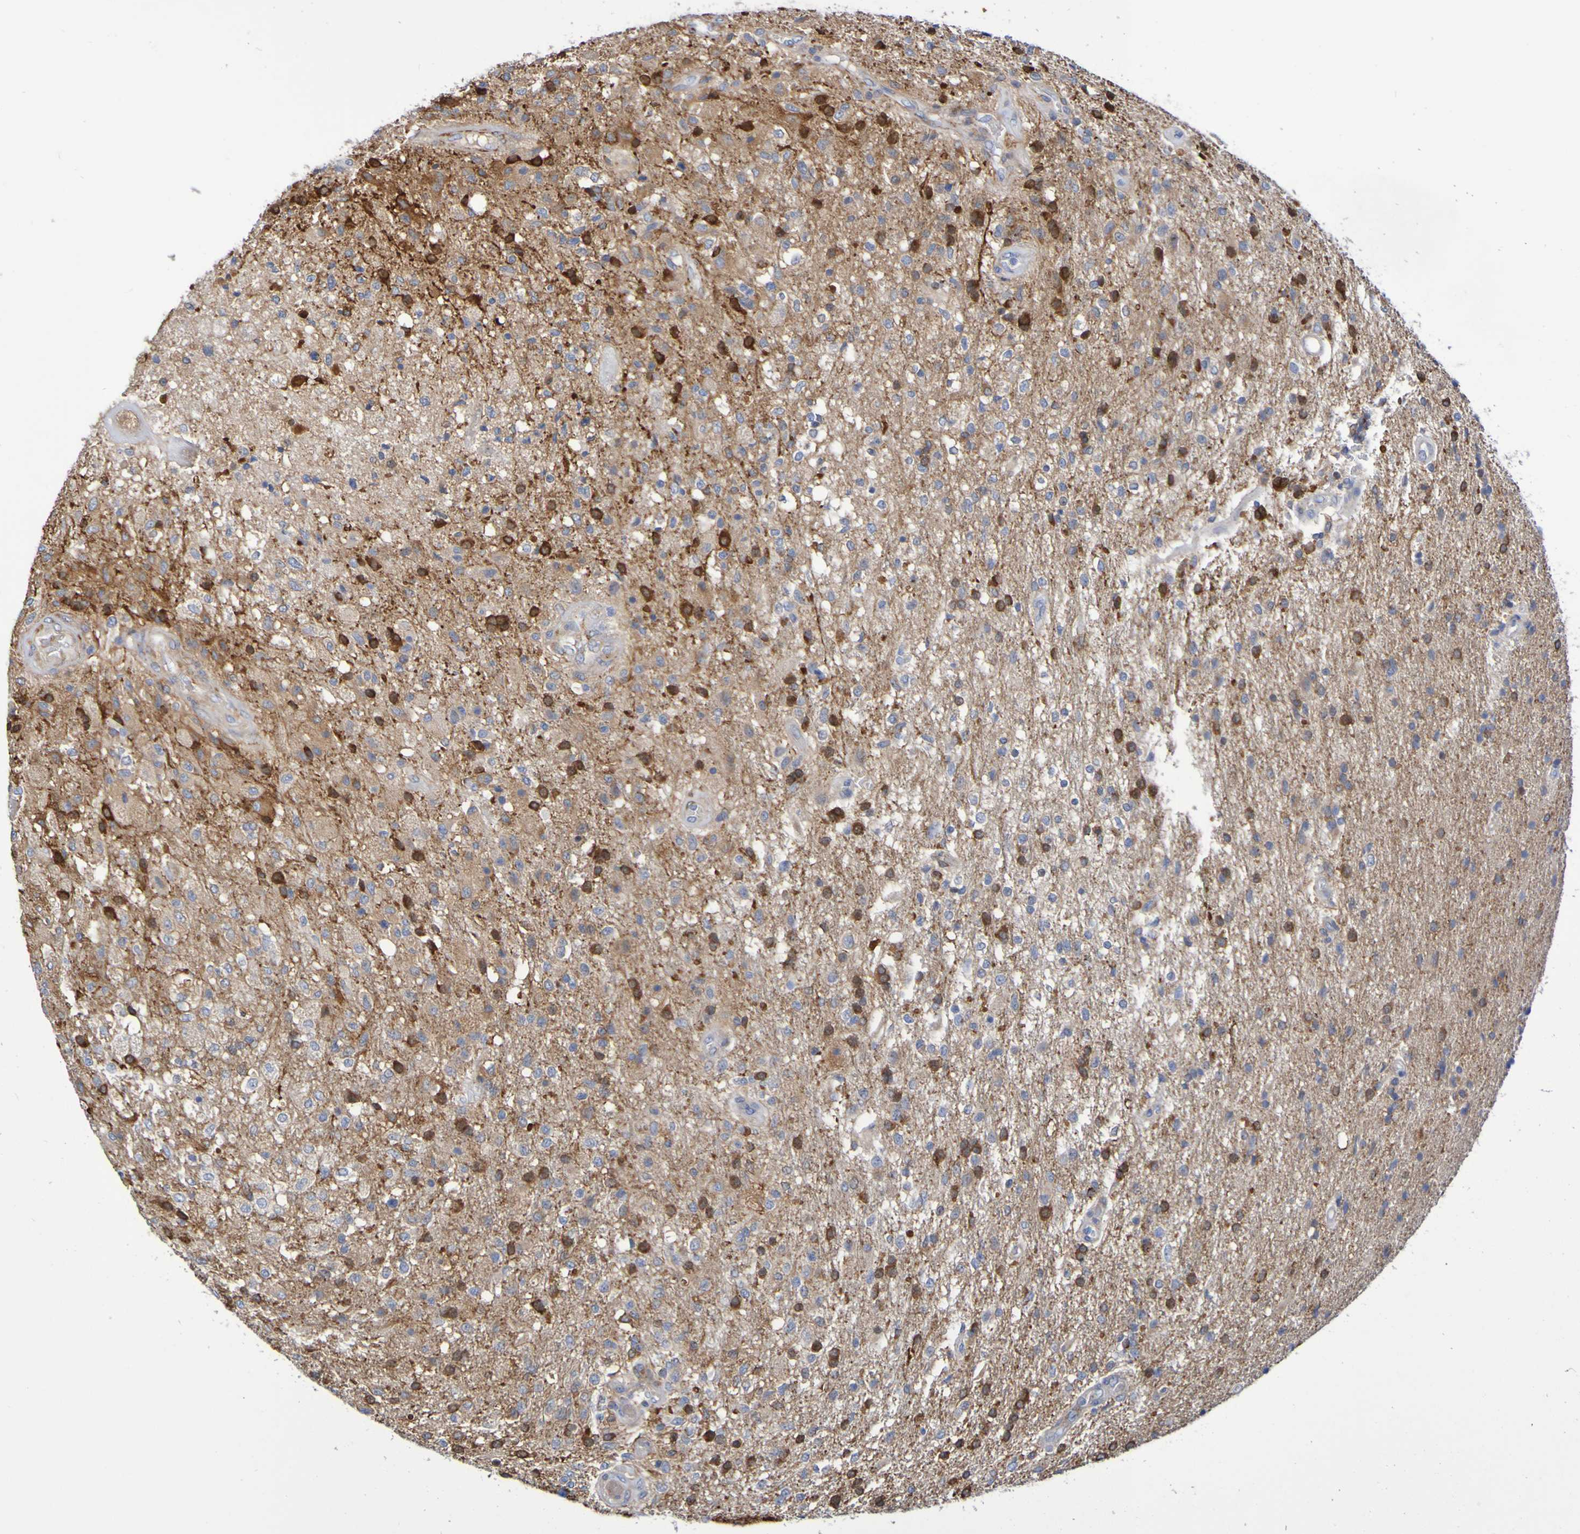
{"staining": {"intensity": "strong", "quantity": "25%-75%", "location": "cytoplasmic/membranous"}, "tissue": "glioma", "cell_type": "Tumor cells", "image_type": "cancer", "snomed": [{"axis": "morphology", "description": "Normal tissue, NOS"}, {"axis": "morphology", "description": "Glioma, malignant, High grade"}, {"axis": "topography", "description": "Cerebral cortex"}], "caption": "A high amount of strong cytoplasmic/membranous expression is identified in approximately 25%-75% of tumor cells in glioma tissue. Nuclei are stained in blue.", "gene": "SCRG1", "patient": {"sex": "male", "age": 77}}